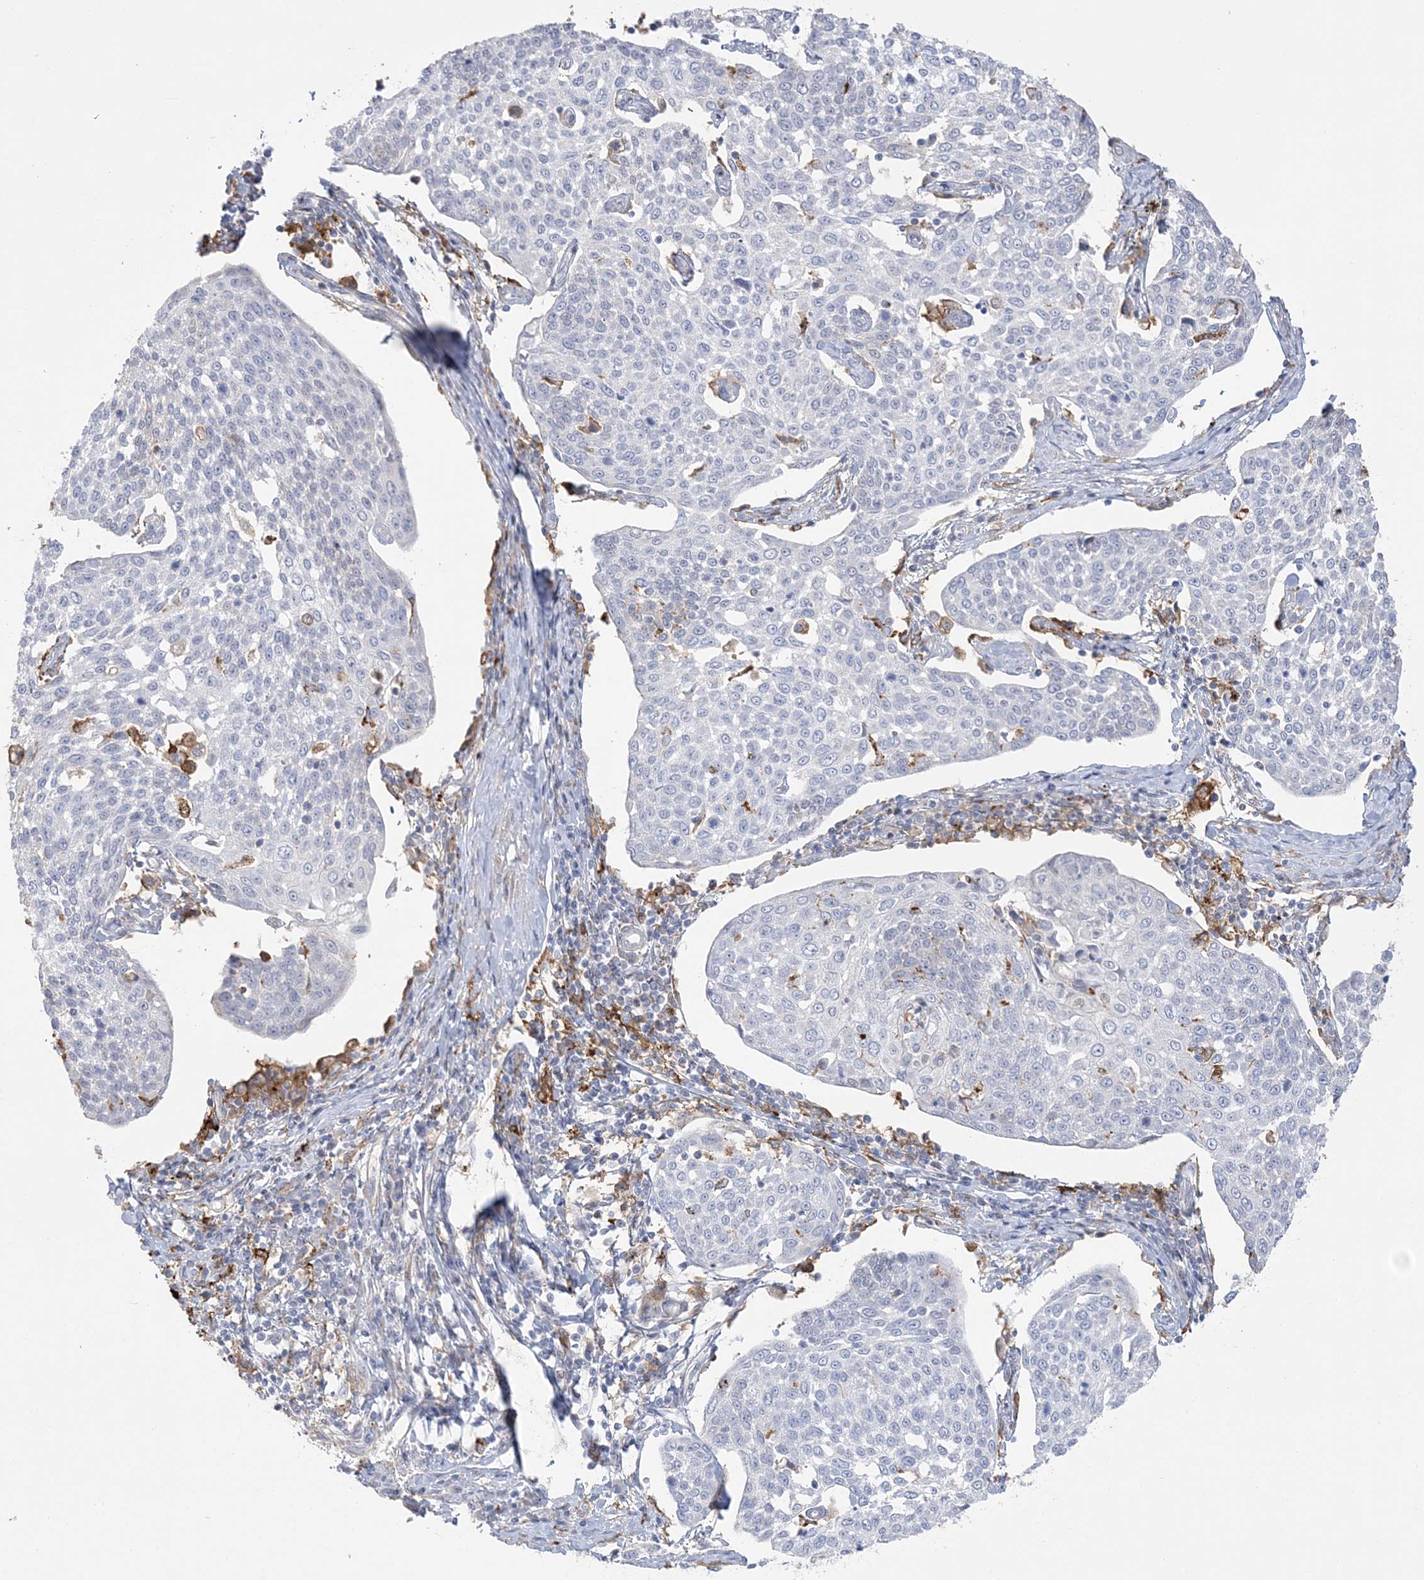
{"staining": {"intensity": "negative", "quantity": "none", "location": "none"}, "tissue": "cervical cancer", "cell_type": "Tumor cells", "image_type": "cancer", "snomed": [{"axis": "morphology", "description": "Squamous cell carcinoma, NOS"}, {"axis": "topography", "description": "Cervix"}], "caption": "IHC micrograph of neoplastic tissue: human cervical squamous cell carcinoma stained with DAB (3,3'-diaminobenzidine) shows no significant protein staining in tumor cells. (Brightfield microscopy of DAB immunohistochemistry at high magnification).", "gene": "HAAO", "patient": {"sex": "female", "age": 34}}